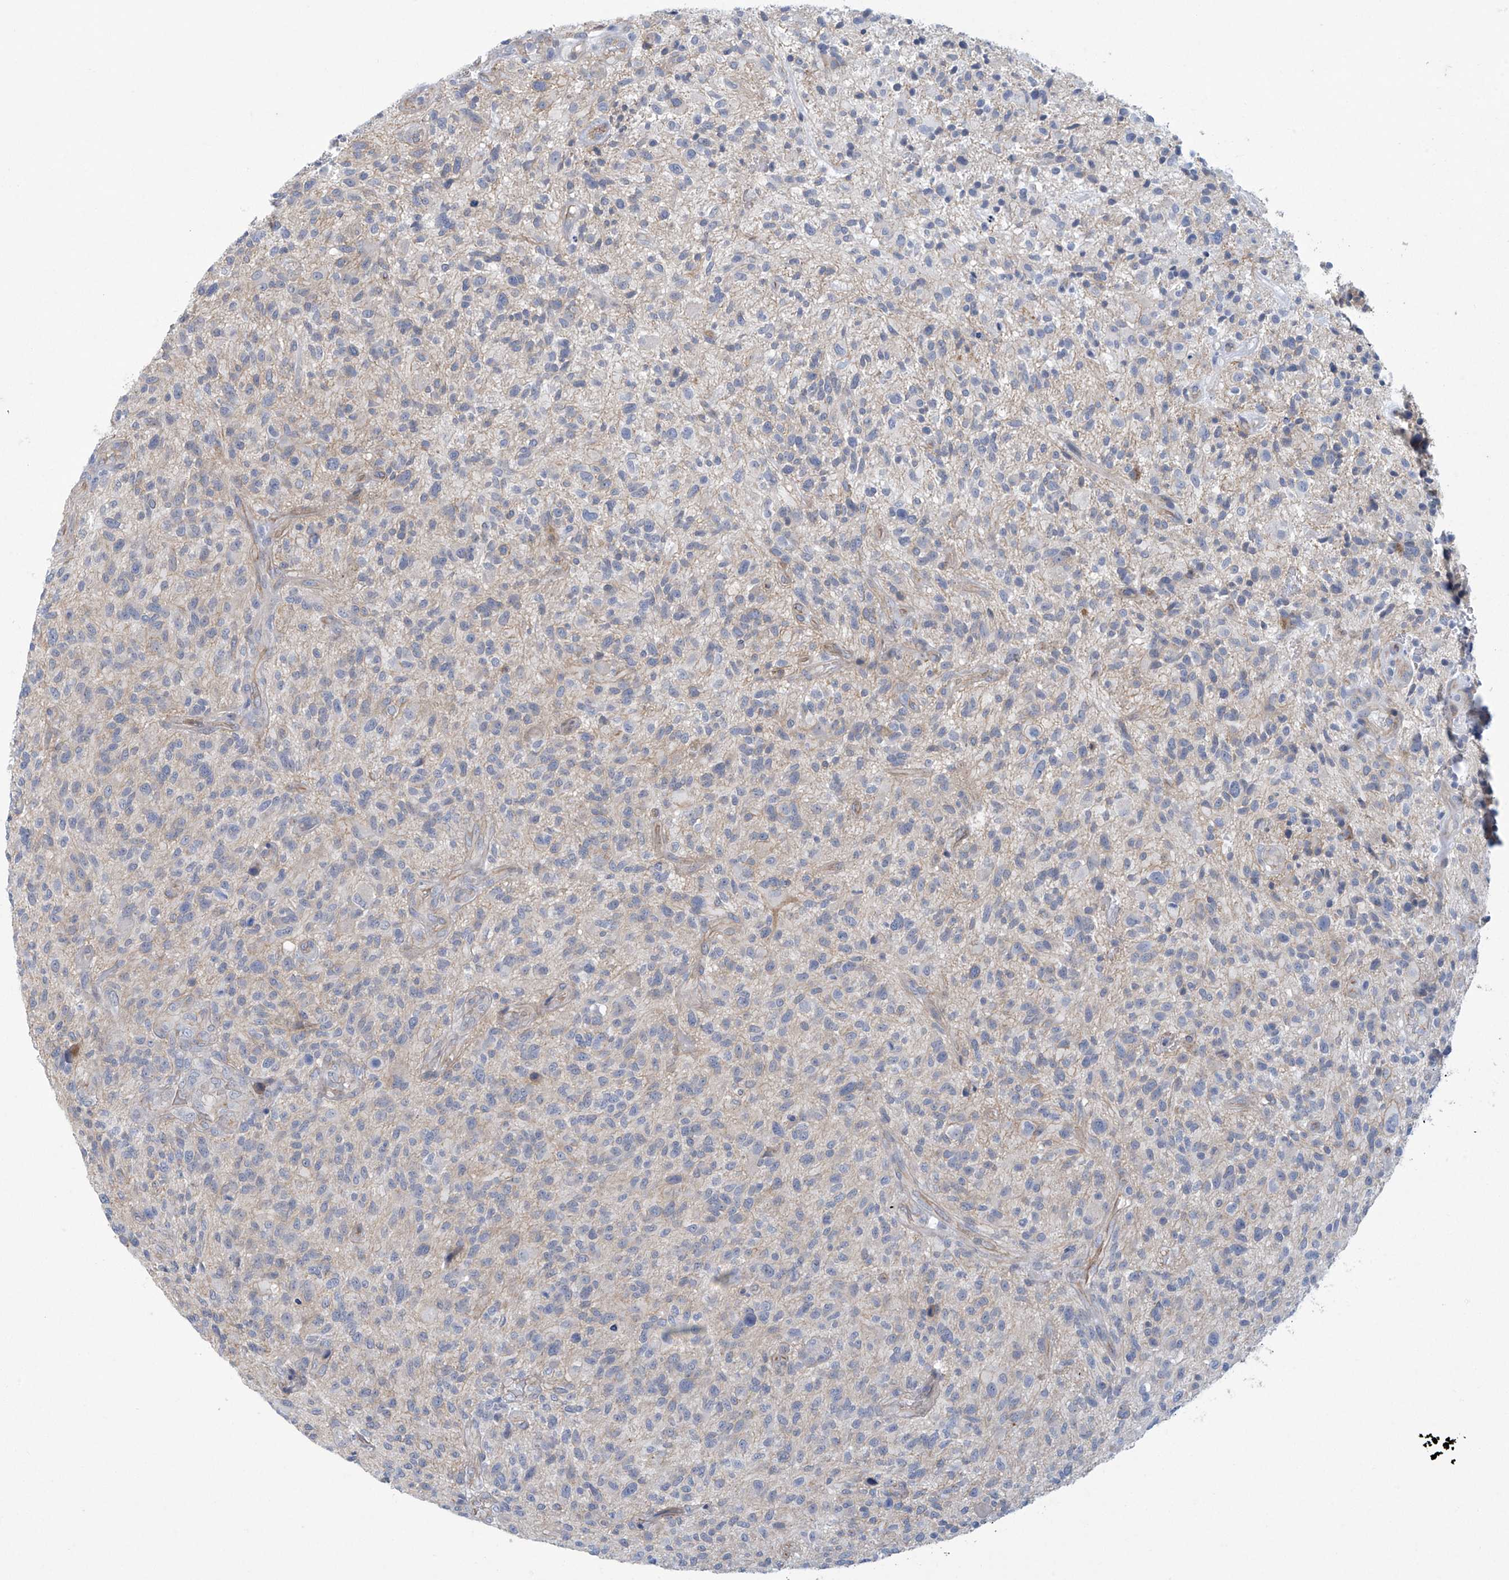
{"staining": {"intensity": "negative", "quantity": "none", "location": "none"}, "tissue": "glioma", "cell_type": "Tumor cells", "image_type": "cancer", "snomed": [{"axis": "morphology", "description": "Glioma, malignant, High grade"}, {"axis": "topography", "description": "Brain"}], "caption": "Immunohistochemistry micrograph of human glioma stained for a protein (brown), which demonstrates no positivity in tumor cells.", "gene": "ABHD13", "patient": {"sex": "male", "age": 47}}